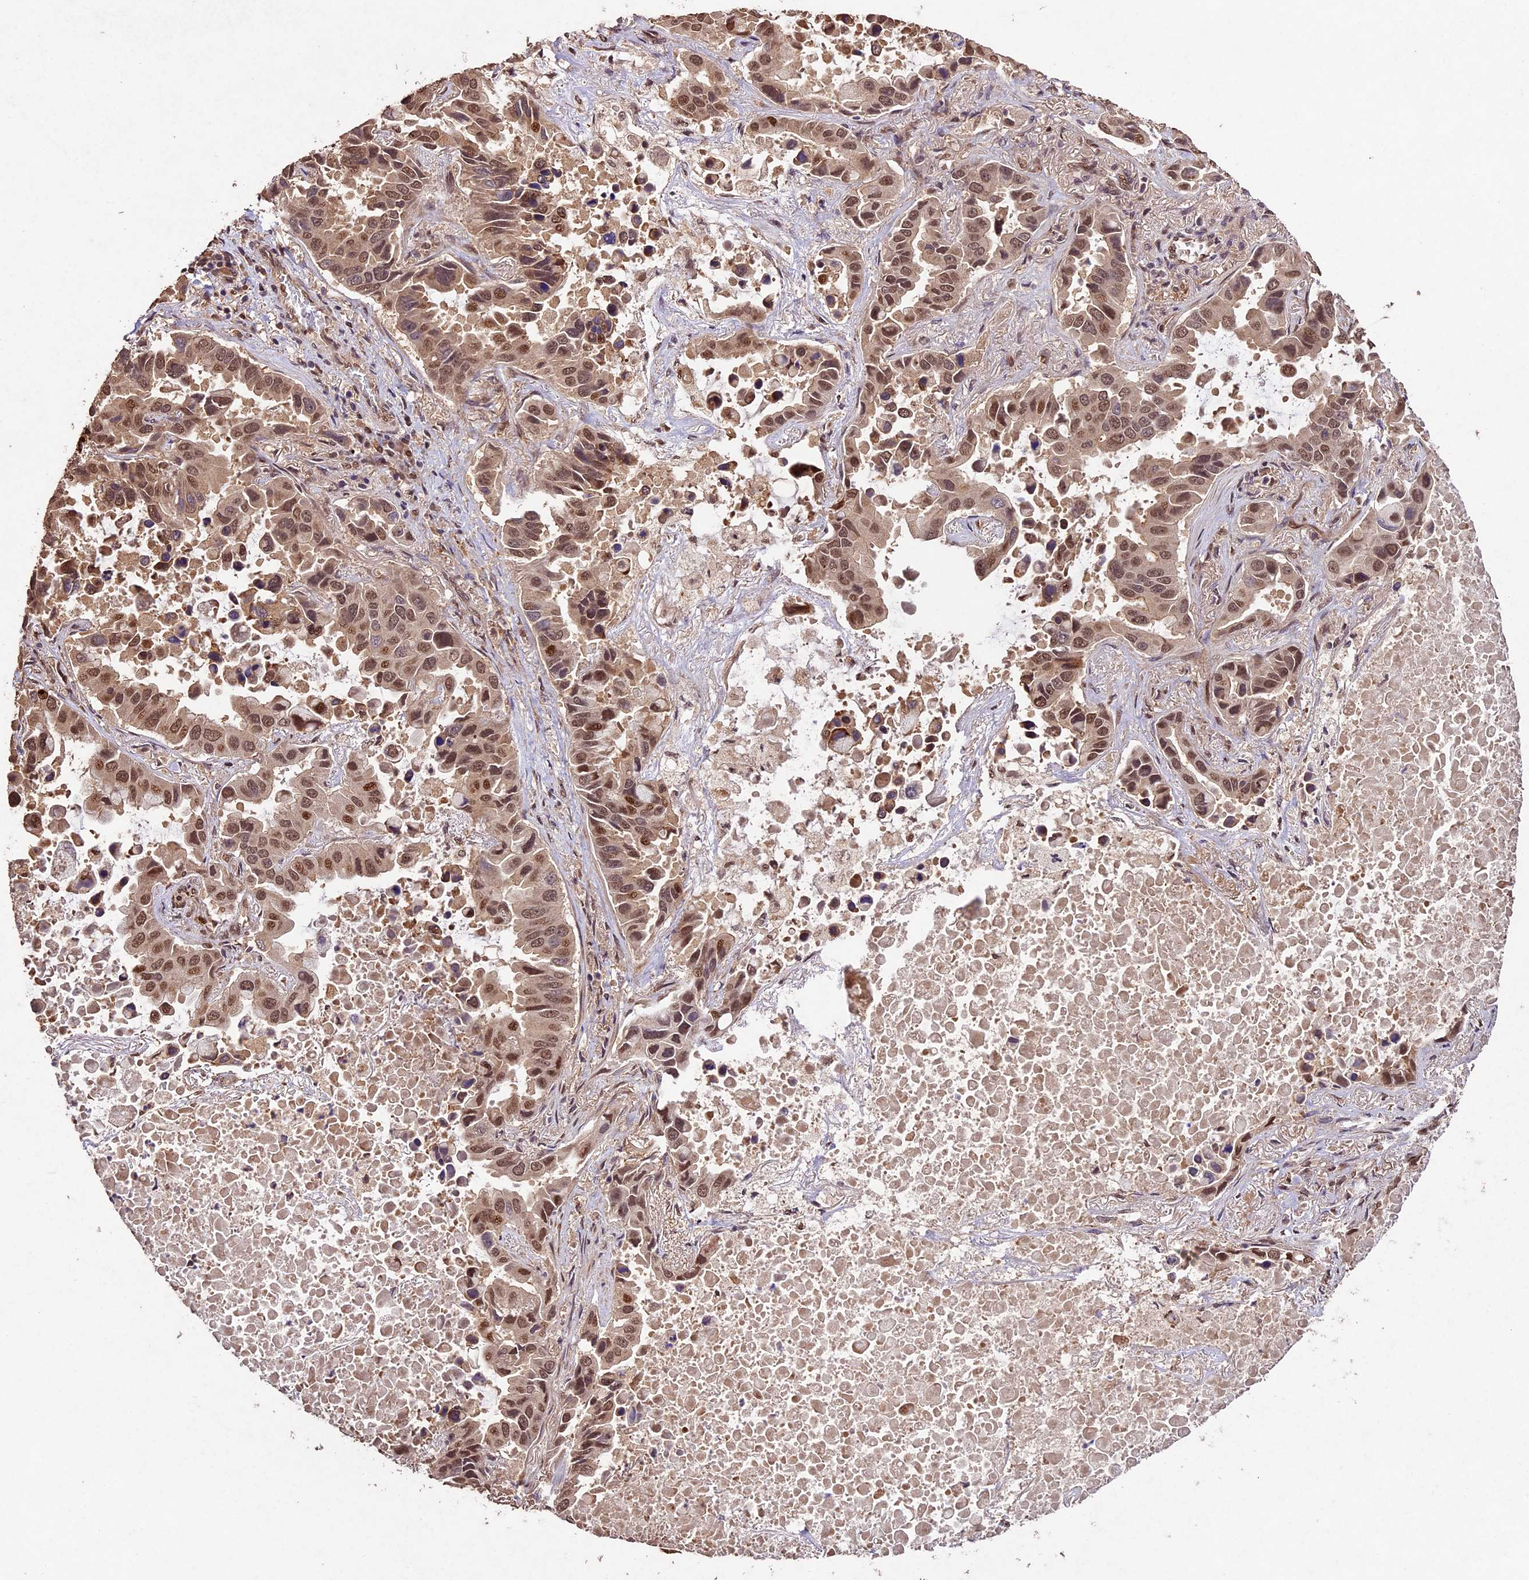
{"staining": {"intensity": "moderate", "quantity": ">75%", "location": "cytoplasmic/membranous,nuclear"}, "tissue": "lung cancer", "cell_type": "Tumor cells", "image_type": "cancer", "snomed": [{"axis": "morphology", "description": "Adenocarcinoma, NOS"}, {"axis": "topography", "description": "Lung"}], "caption": "This is a photomicrograph of IHC staining of lung cancer, which shows moderate positivity in the cytoplasmic/membranous and nuclear of tumor cells.", "gene": "CDKN2AIP", "patient": {"sex": "male", "age": 64}}